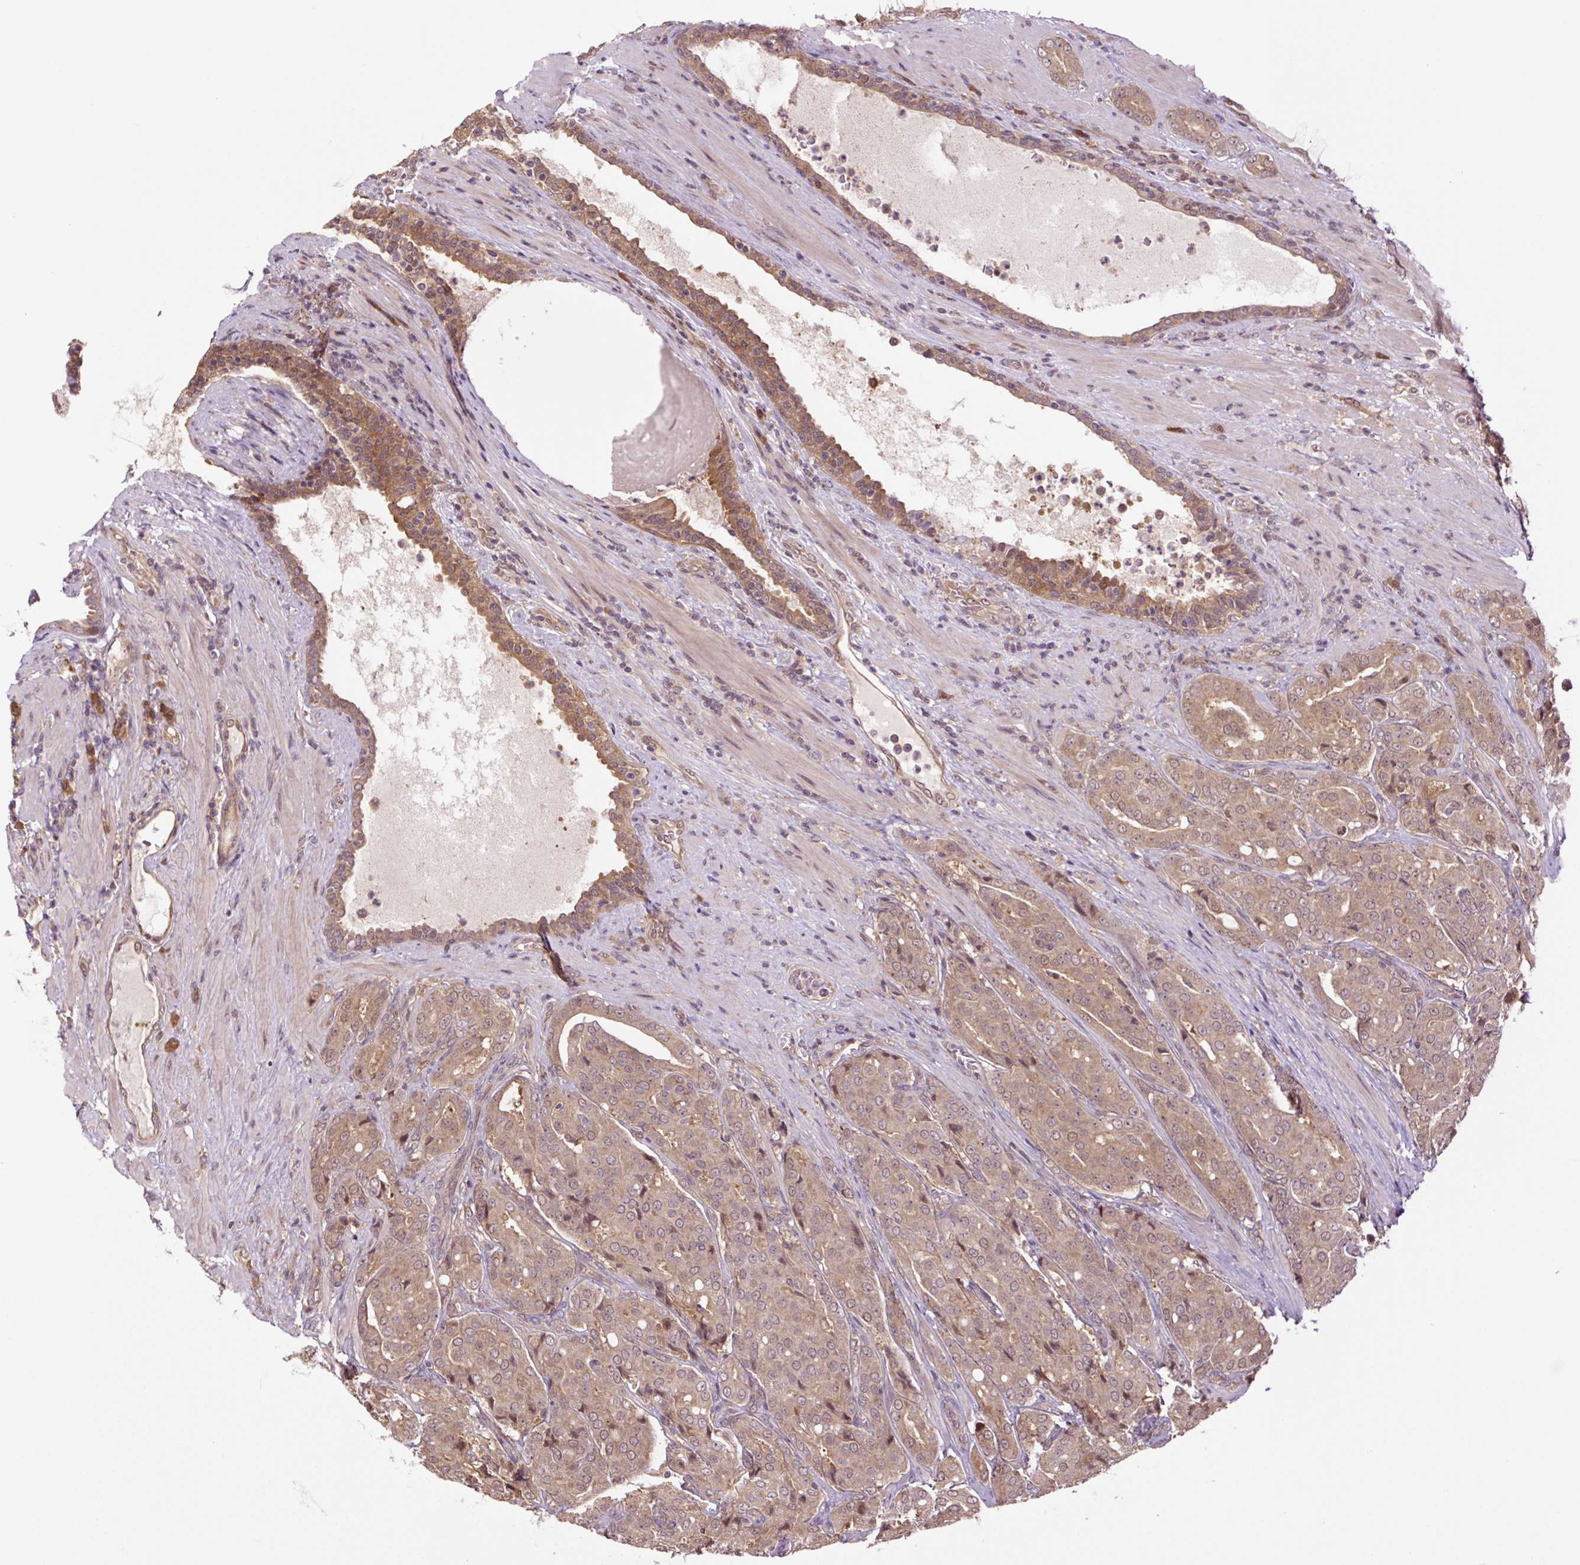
{"staining": {"intensity": "weak", "quantity": ">75%", "location": "cytoplasmic/membranous"}, "tissue": "prostate cancer", "cell_type": "Tumor cells", "image_type": "cancer", "snomed": [{"axis": "morphology", "description": "Adenocarcinoma, High grade"}, {"axis": "topography", "description": "Prostate"}], "caption": "Immunohistochemical staining of human prostate high-grade adenocarcinoma exhibits low levels of weak cytoplasmic/membranous staining in approximately >75% of tumor cells.", "gene": "TPT1", "patient": {"sex": "male", "age": 68}}